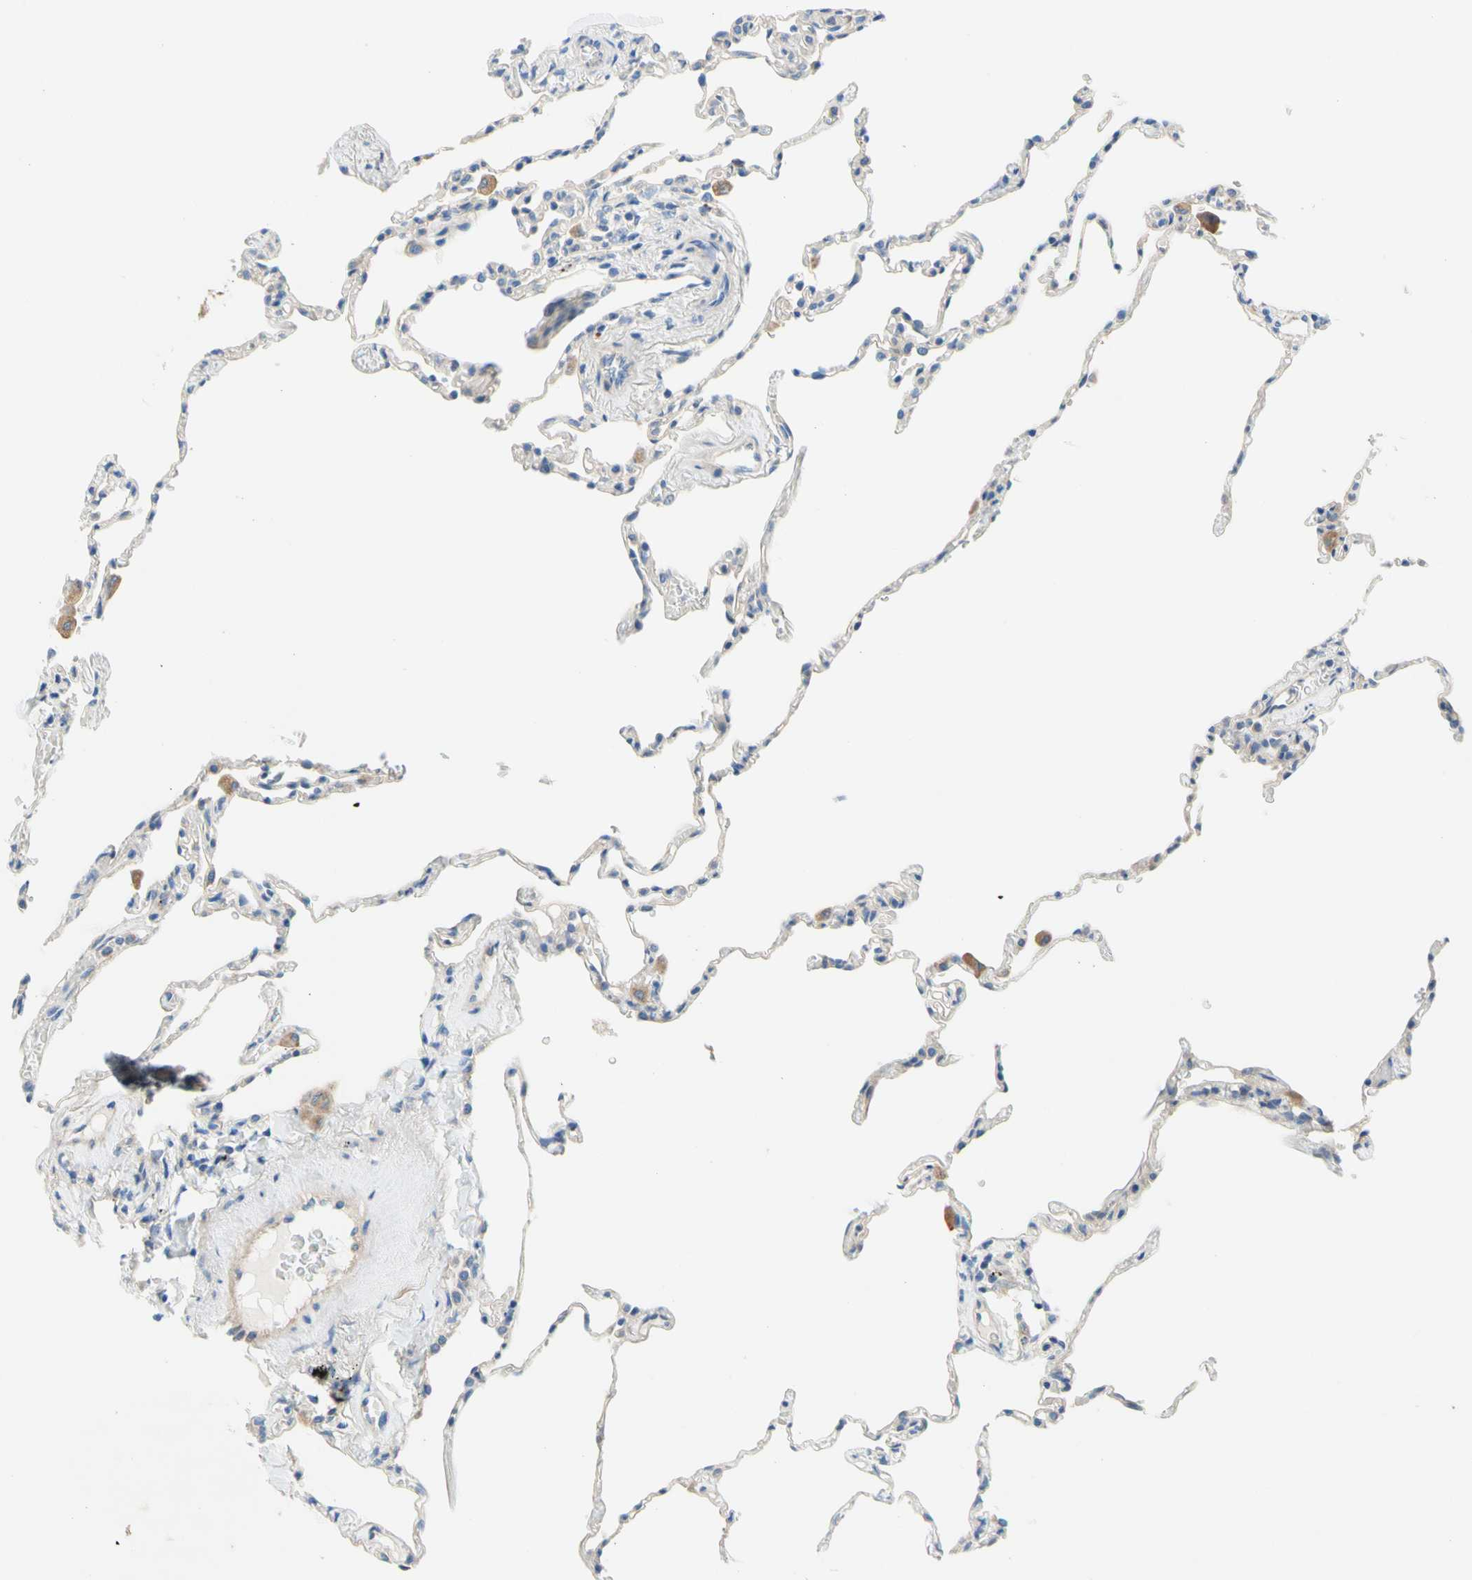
{"staining": {"intensity": "negative", "quantity": "none", "location": "none"}, "tissue": "lung", "cell_type": "Alveolar cells", "image_type": "normal", "snomed": [{"axis": "morphology", "description": "Normal tissue, NOS"}, {"axis": "topography", "description": "Lung"}], "caption": "Histopathology image shows no protein positivity in alveolar cells of normal lung. (DAB (3,3'-diaminobenzidine) immunohistochemistry (IHC) with hematoxylin counter stain).", "gene": "F3", "patient": {"sex": "male", "age": 59}}